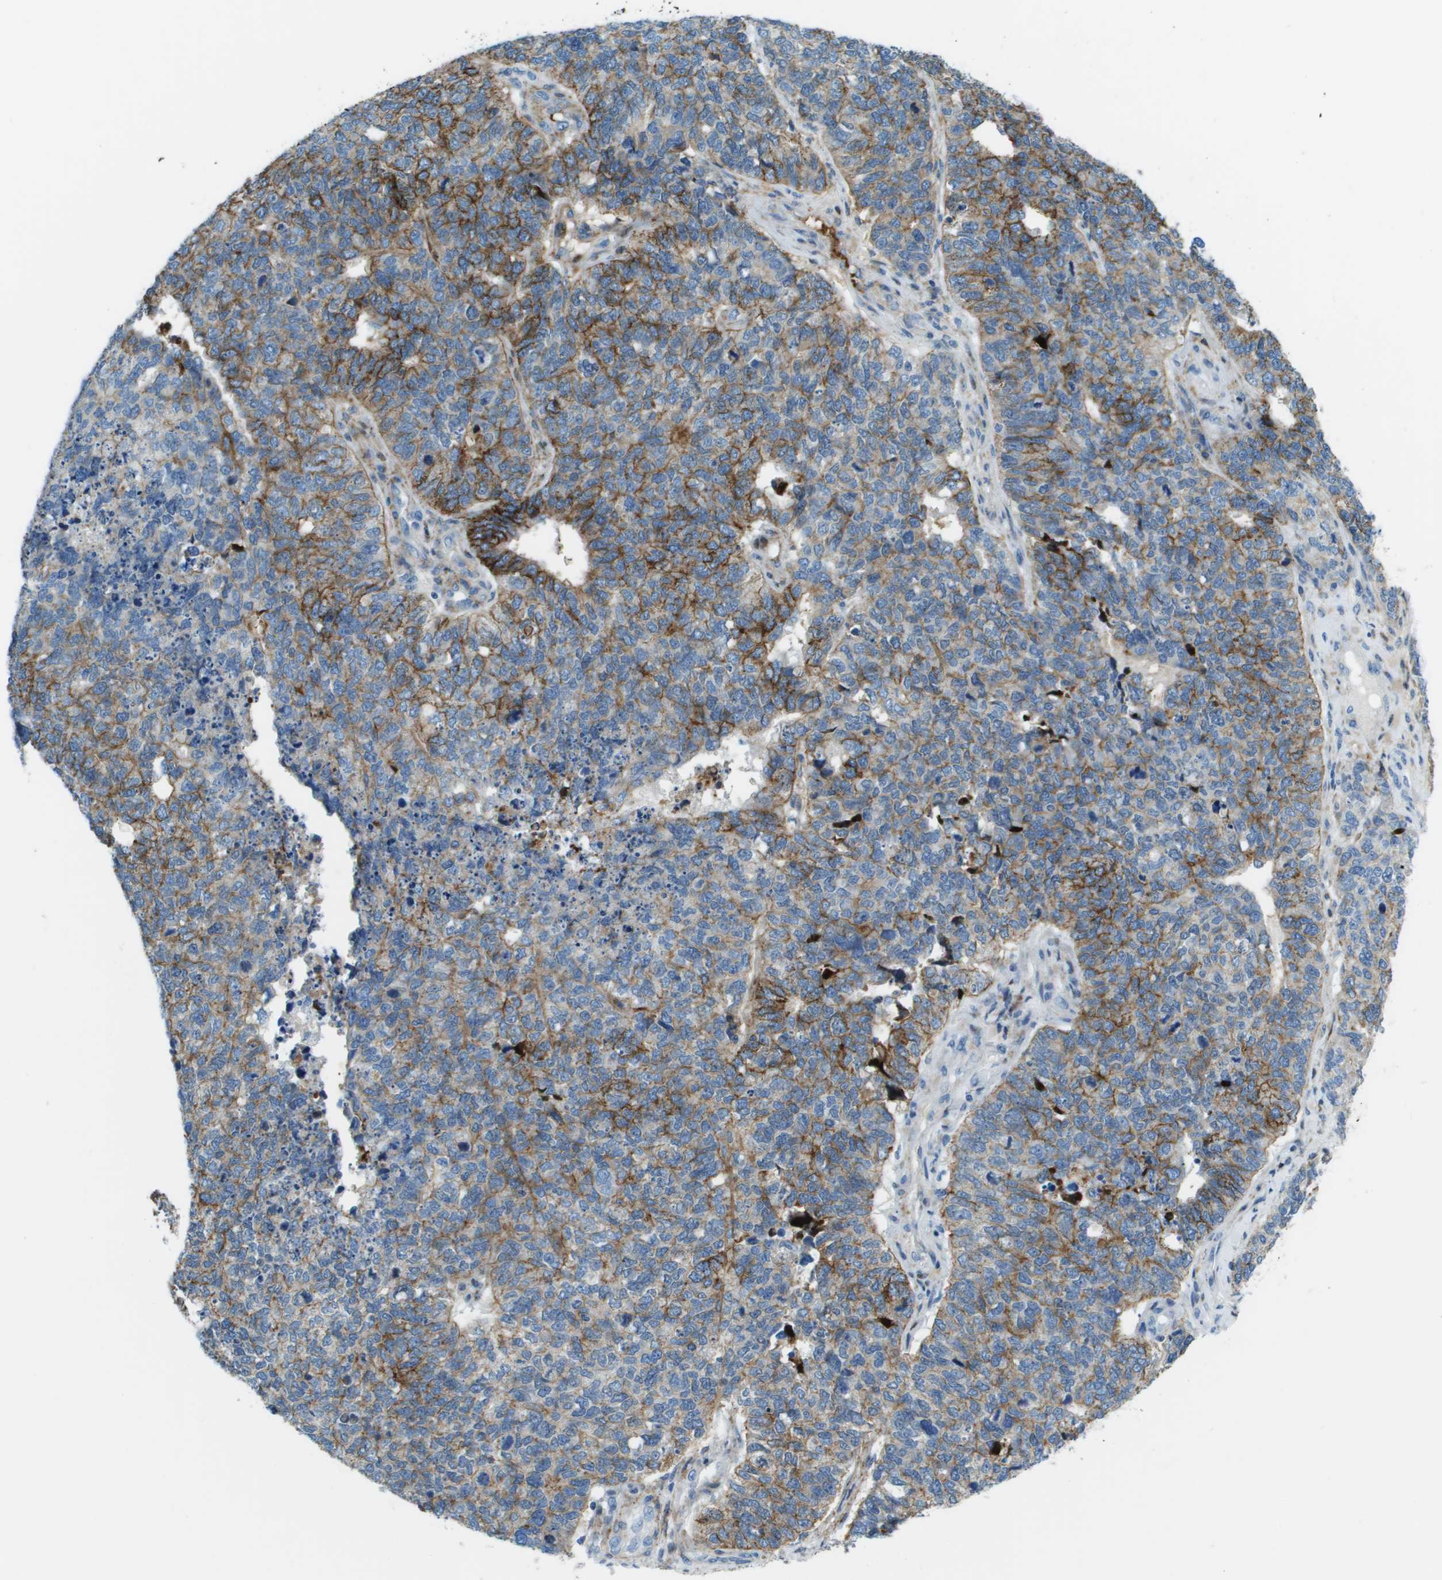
{"staining": {"intensity": "moderate", "quantity": "25%-75%", "location": "cytoplasmic/membranous"}, "tissue": "cervical cancer", "cell_type": "Tumor cells", "image_type": "cancer", "snomed": [{"axis": "morphology", "description": "Squamous cell carcinoma, NOS"}, {"axis": "topography", "description": "Cervix"}], "caption": "Immunohistochemistry micrograph of neoplastic tissue: cervical cancer stained using IHC displays medium levels of moderate protein expression localized specifically in the cytoplasmic/membranous of tumor cells, appearing as a cytoplasmic/membranous brown color.", "gene": "SDC1", "patient": {"sex": "female", "age": 63}}